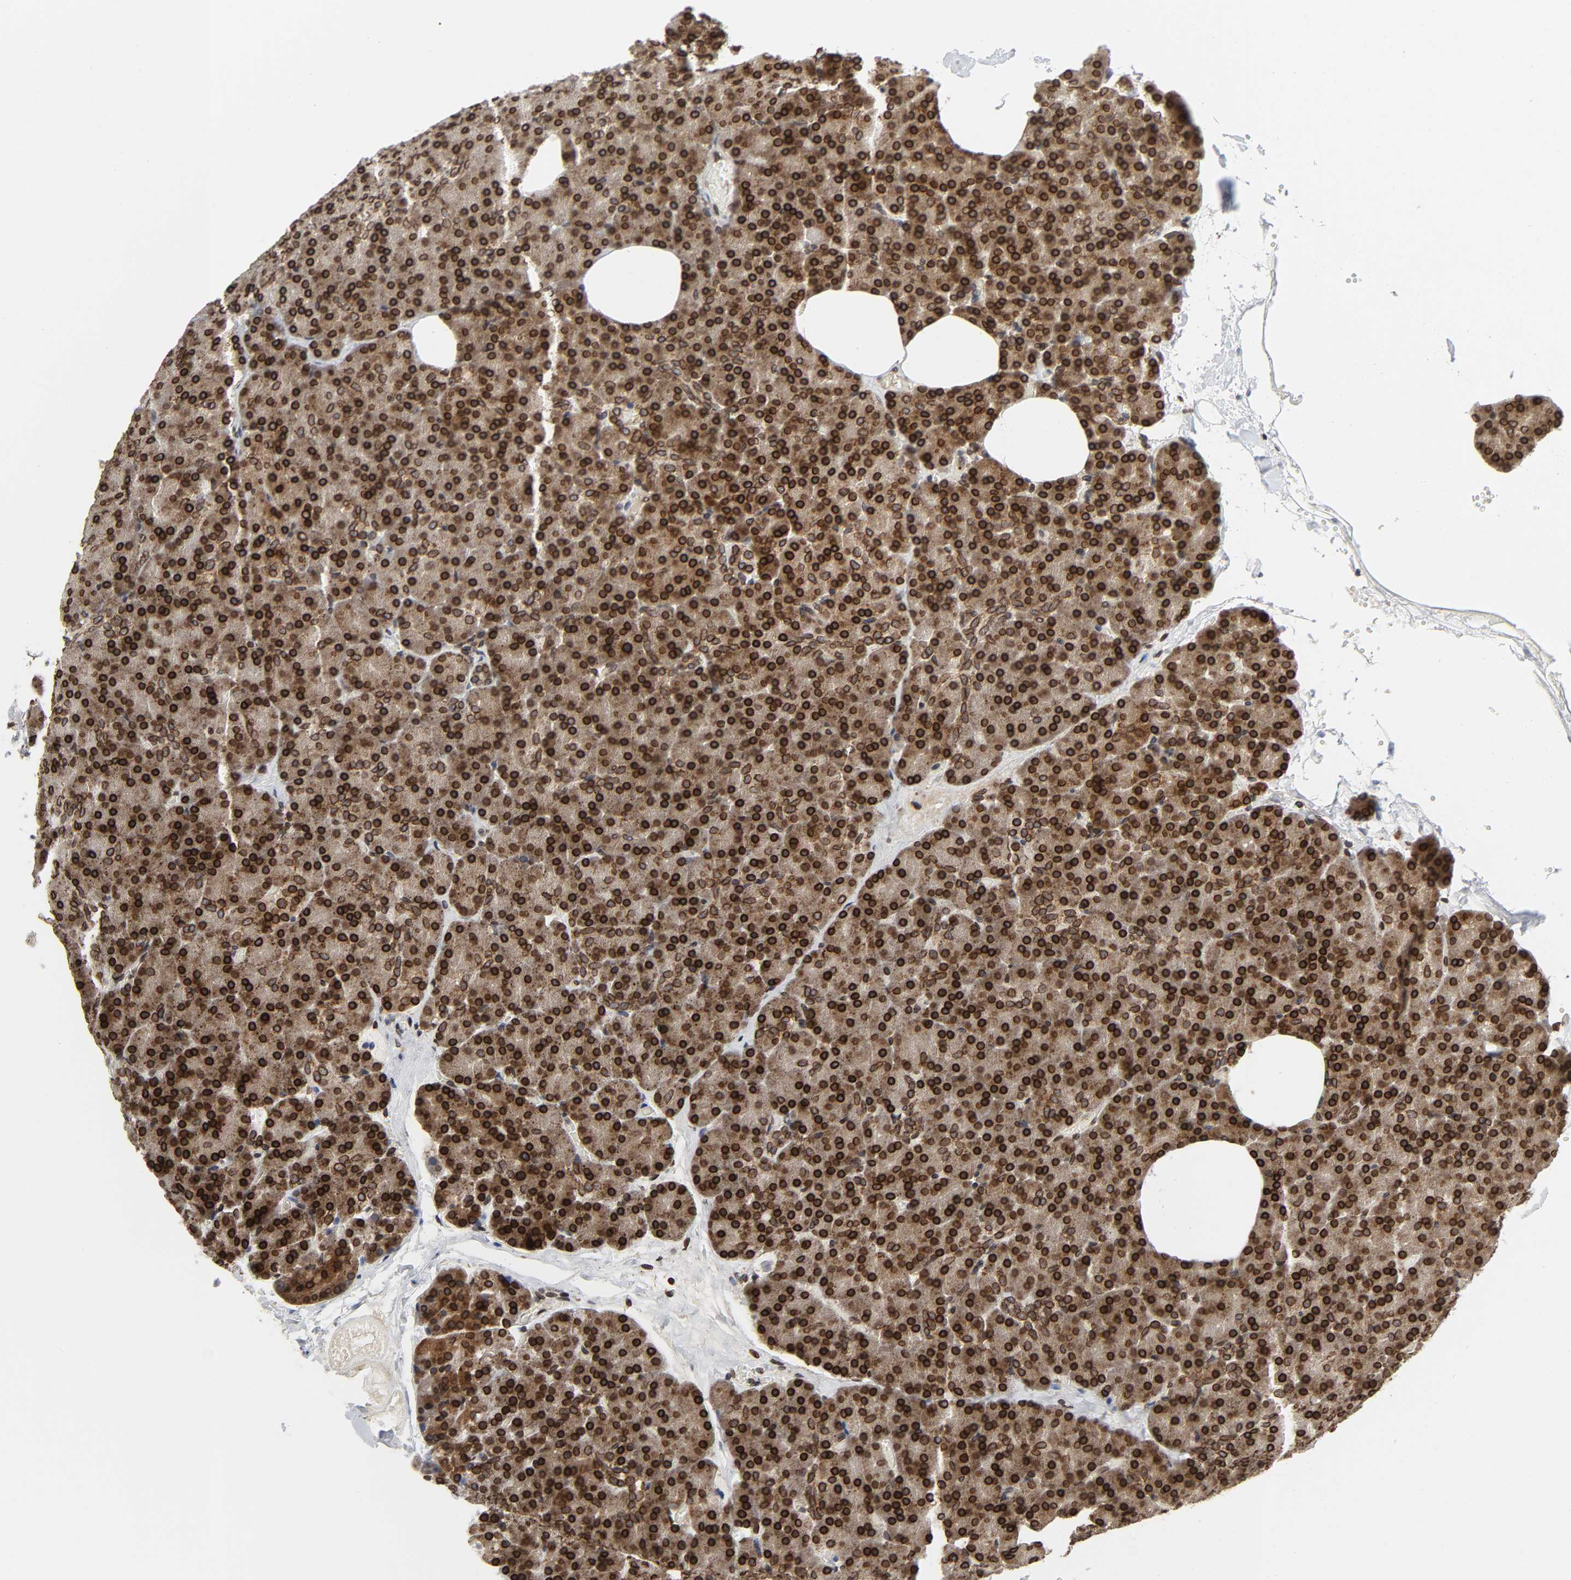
{"staining": {"intensity": "strong", "quantity": ">75%", "location": "cytoplasmic/membranous,nuclear"}, "tissue": "pancreas", "cell_type": "Exocrine glandular cells", "image_type": "normal", "snomed": [{"axis": "morphology", "description": "Normal tissue, NOS"}, {"axis": "topography", "description": "Pancreas"}], "caption": "Immunohistochemistry (IHC) micrograph of unremarkable pancreas stained for a protein (brown), which demonstrates high levels of strong cytoplasmic/membranous,nuclear staining in about >75% of exocrine glandular cells.", "gene": "RANGAP1", "patient": {"sex": "female", "age": 35}}